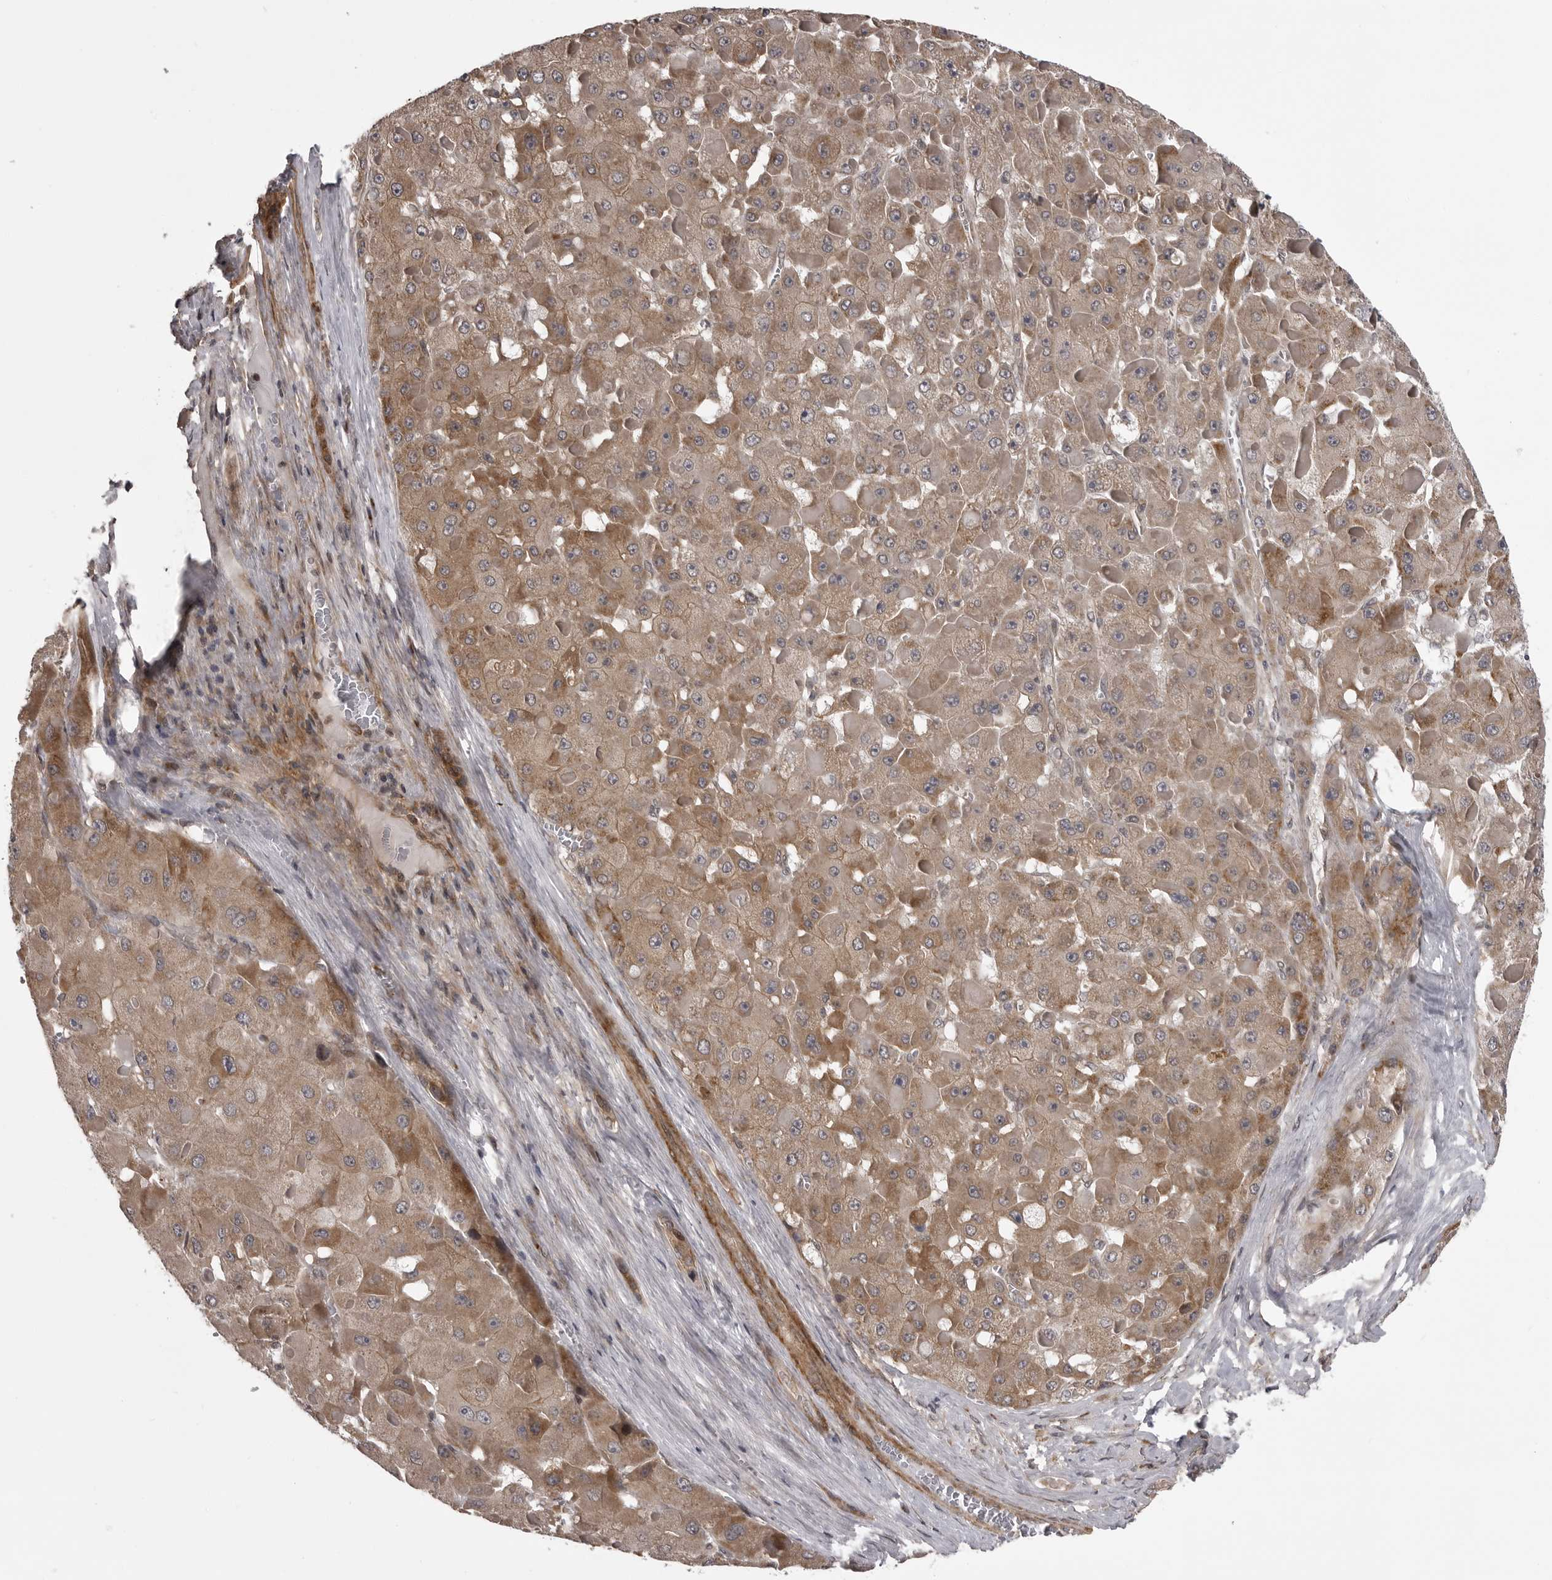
{"staining": {"intensity": "moderate", "quantity": ">75%", "location": "cytoplasmic/membranous"}, "tissue": "liver cancer", "cell_type": "Tumor cells", "image_type": "cancer", "snomed": [{"axis": "morphology", "description": "Carcinoma, Hepatocellular, NOS"}, {"axis": "topography", "description": "Liver"}], "caption": "Brown immunohistochemical staining in liver cancer exhibits moderate cytoplasmic/membranous positivity in approximately >75% of tumor cells.", "gene": "SNX16", "patient": {"sex": "female", "age": 73}}